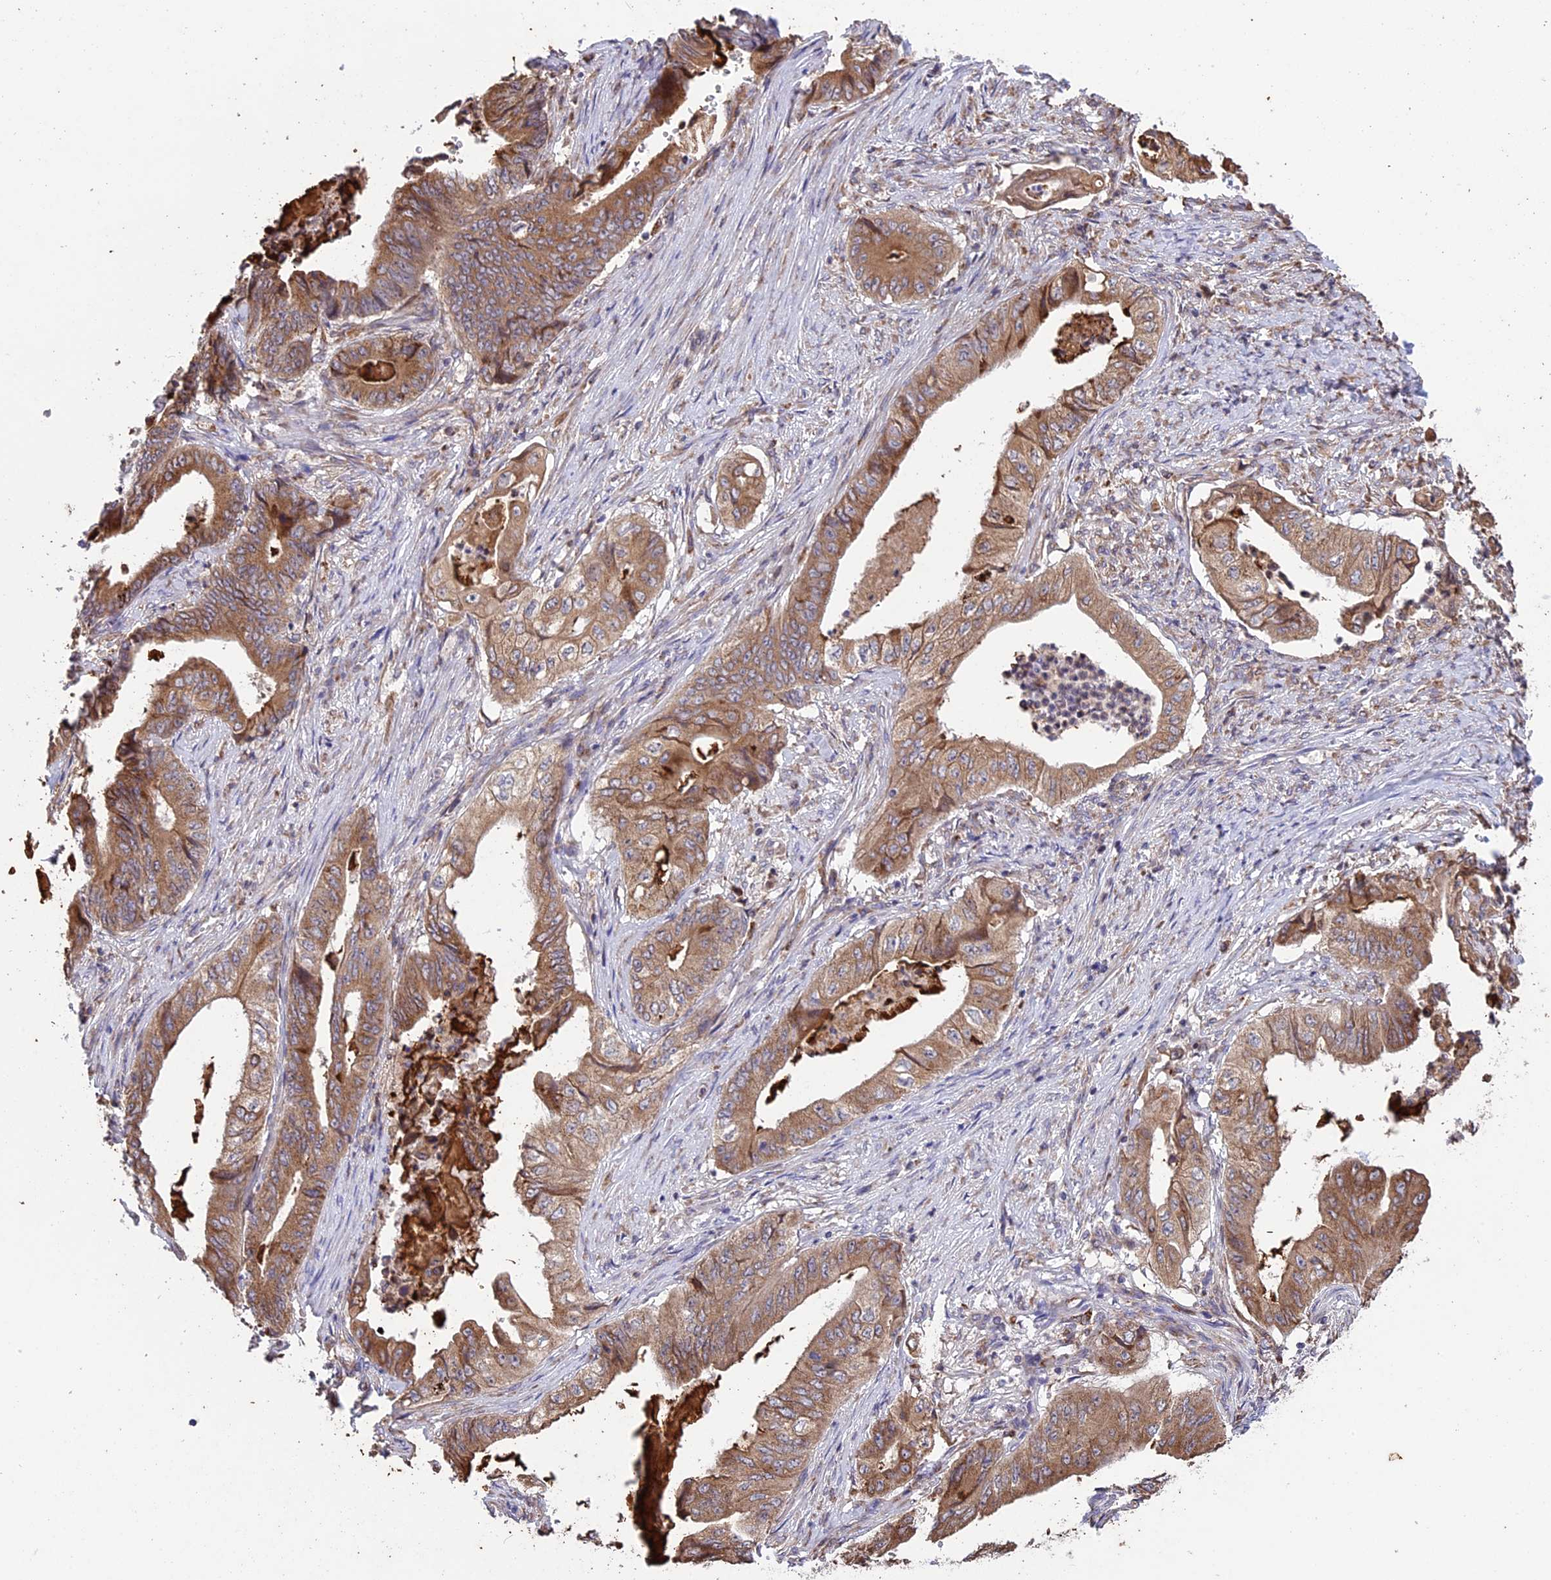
{"staining": {"intensity": "moderate", "quantity": ">75%", "location": "cytoplasmic/membranous"}, "tissue": "stomach cancer", "cell_type": "Tumor cells", "image_type": "cancer", "snomed": [{"axis": "morphology", "description": "Adenocarcinoma, NOS"}, {"axis": "topography", "description": "Stomach"}], "caption": "A histopathology image of adenocarcinoma (stomach) stained for a protein reveals moderate cytoplasmic/membranous brown staining in tumor cells.", "gene": "DMRTA2", "patient": {"sex": "female", "age": 73}}